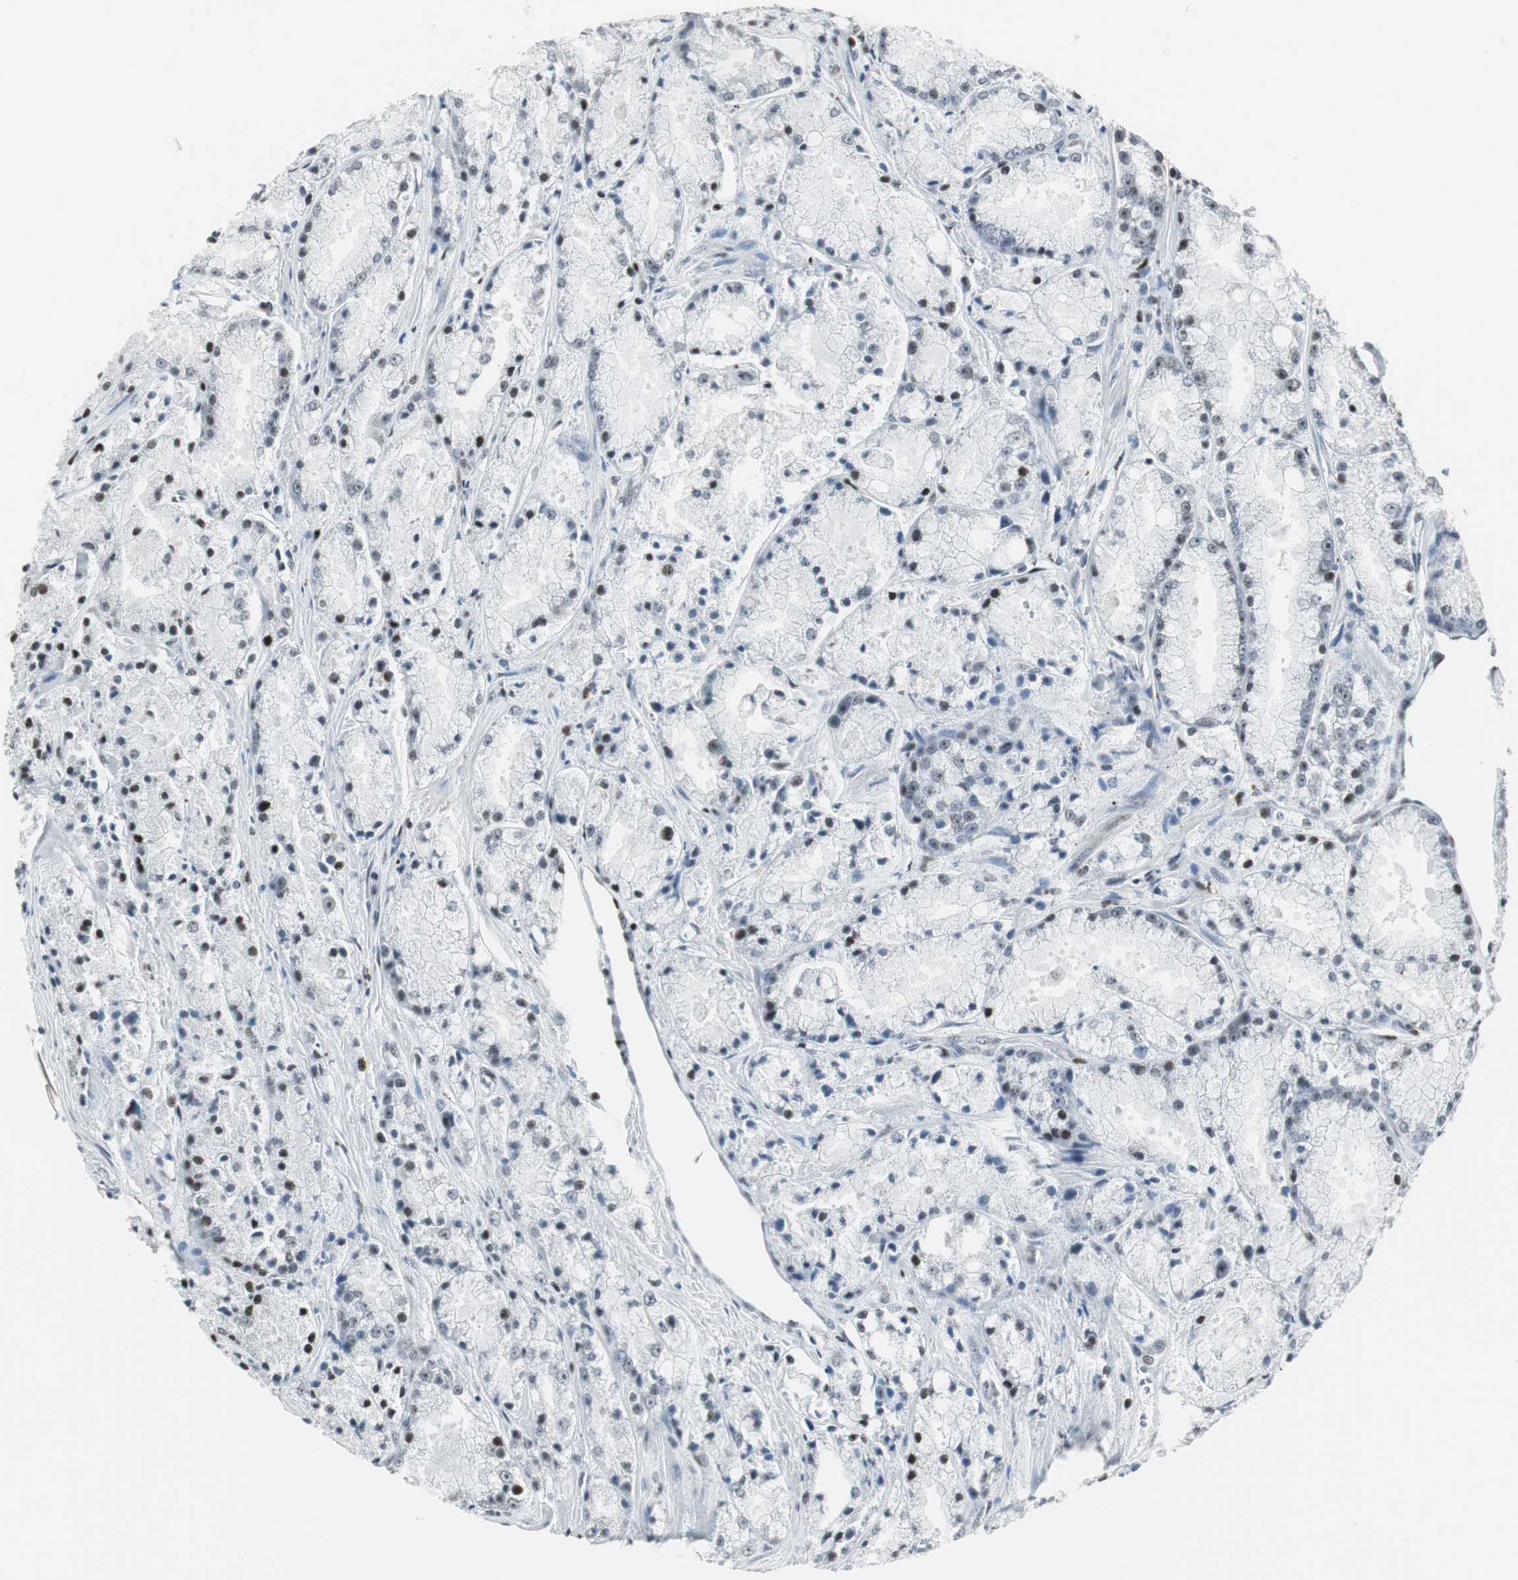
{"staining": {"intensity": "moderate", "quantity": "<25%", "location": "nuclear"}, "tissue": "prostate cancer", "cell_type": "Tumor cells", "image_type": "cancer", "snomed": [{"axis": "morphology", "description": "Adenocarcinoma, Low grade"}, {"axis": "topography", "description": "Prostate"}], "caption": "Tumor cells demonstrate low levels of moderate nuclear staining in approximately <25% of cells in human prostate cancer (low-grade adenocarcinoma).", "gene": "RBBP4", "patient": {"sex": "male", "age": 64}}